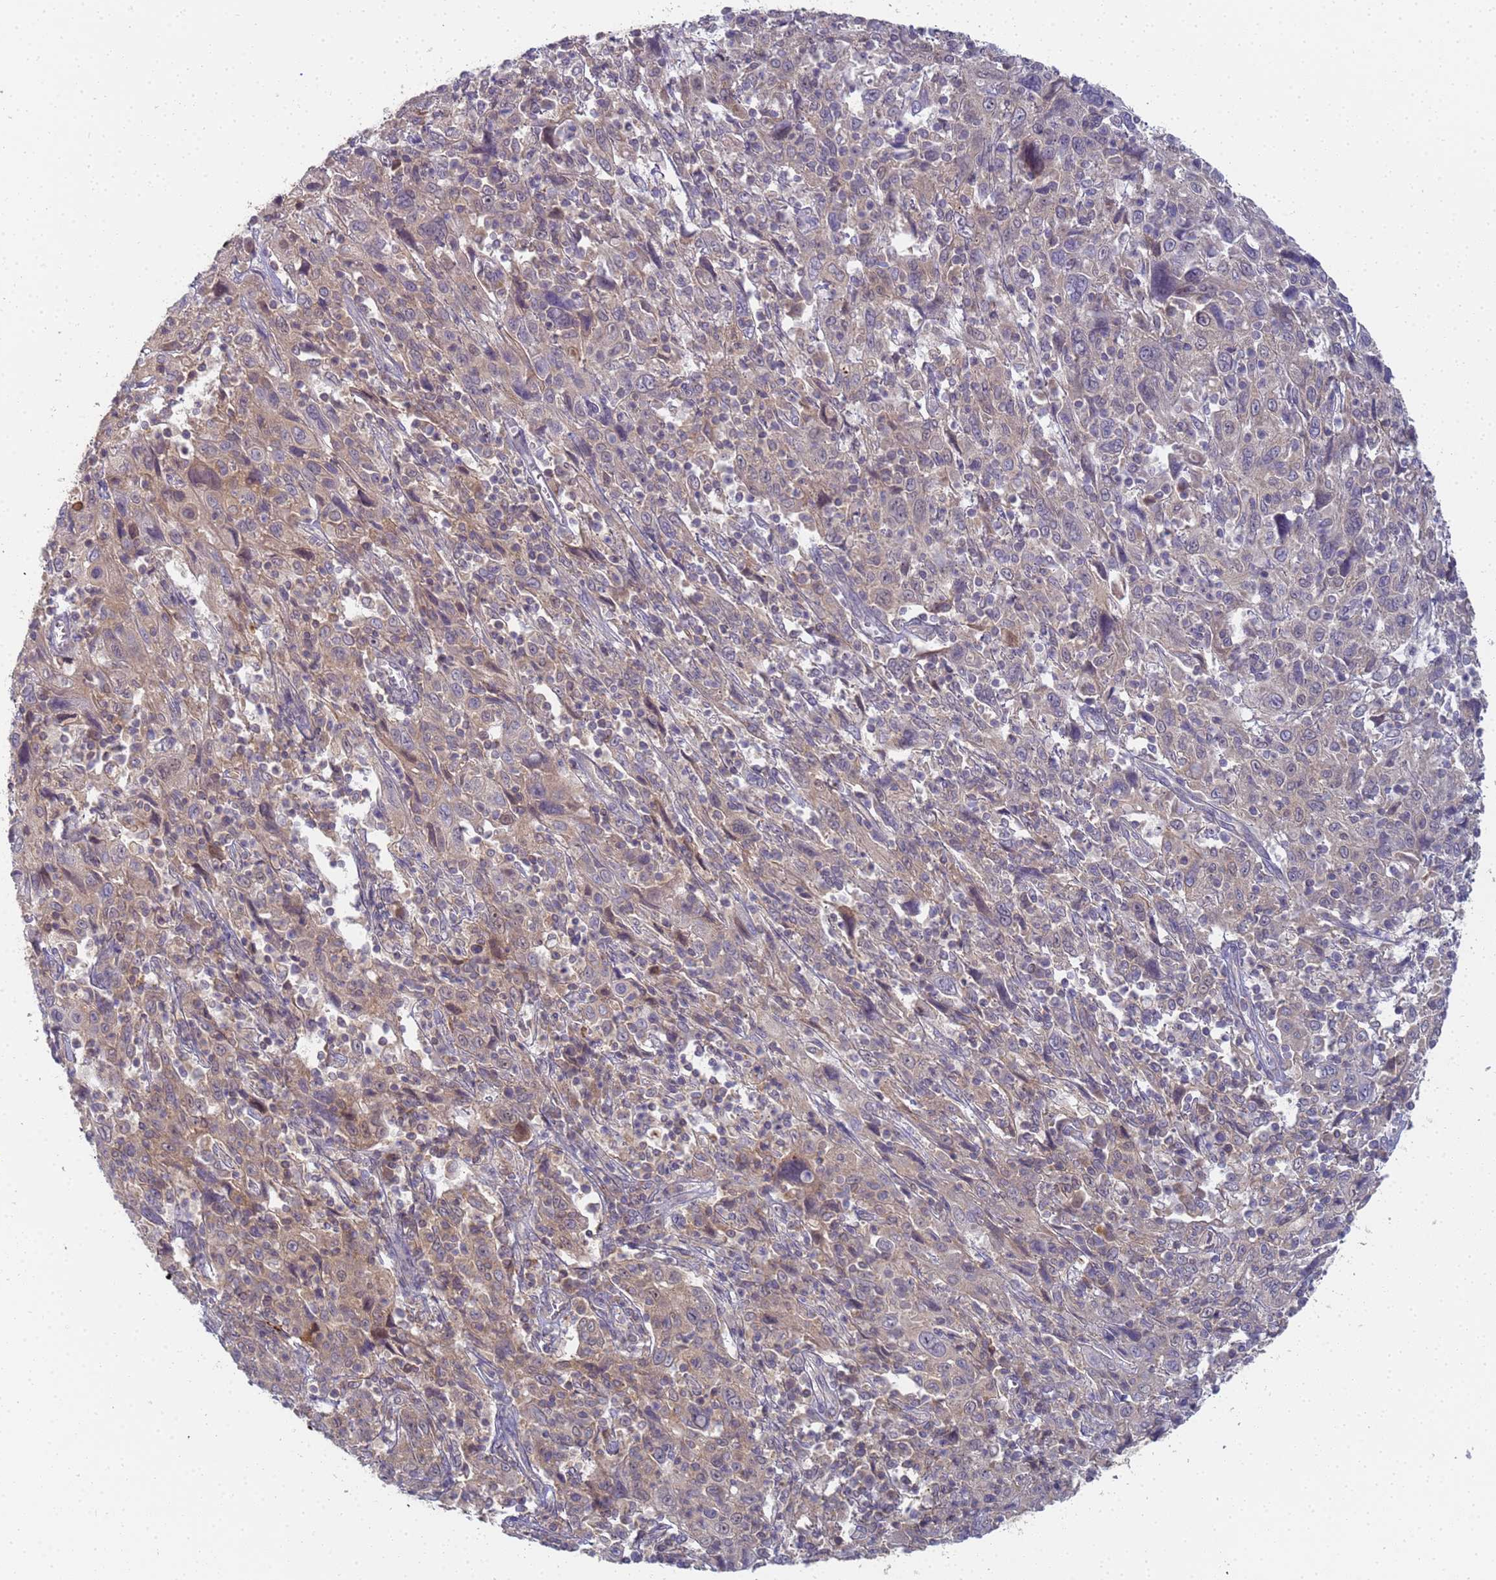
{"staining": {"intensity": "weak", "quantity": "25%-75%", "location": "cytoplasmic/membranous"}, "tissue": "cervical cancer", "cell_type": "Tumor cells", "image_type": "cancer", "snomed": [{"axis": "morphology", "description": "Squamous cell carcinoma, NOS"}, {"axis": "topography", "description": "Cervix"}], "caption": "Squamous cell carcinoma (cervical) tissue displays weak cytoplasmic/membranous staining in about 25%-75% of tumor cells", "gene": "SHARPIN", "patient": {"sex": "female", "age": 46}}